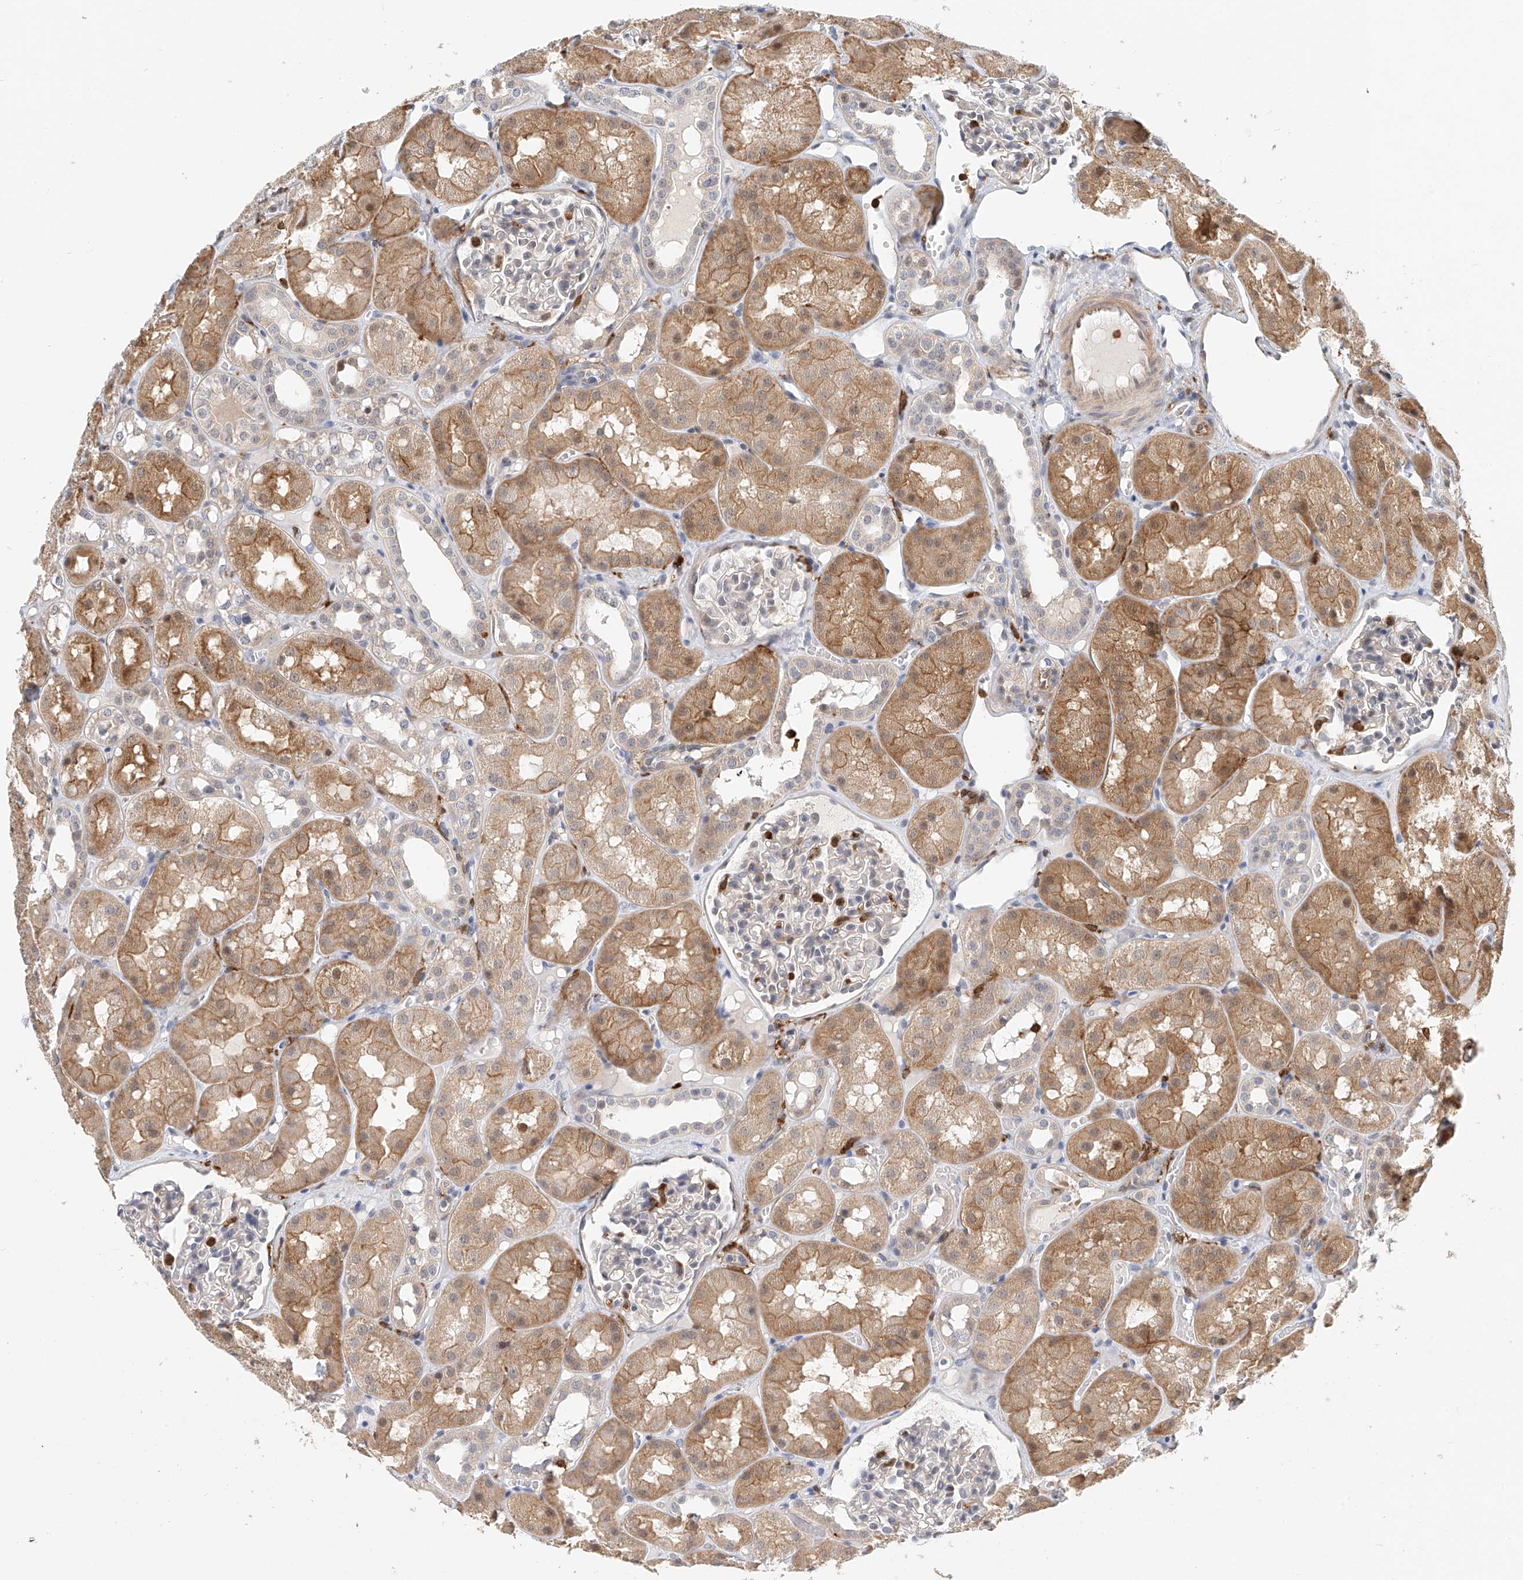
{"staining": {"intensity": "negative", "quantity": "none", "location": "none"}, "tissue": "kidney", "cell_type": "Cells in glomeruli", "image_type": "normal", "snomed": [{"axis": "morphology", "description": "Normal tissue, NOS"}, {"axis": "topography", "description": "Kidney"}], "caption": "The photomicrograph demonstrates no staining of cells in glomeruli in benign kidney. (Immunohistochemistry (ihc), brightfield microscopy, high magnification).", "gene": "MICAL1", "patient": {"sex": "male", "age": 16}}